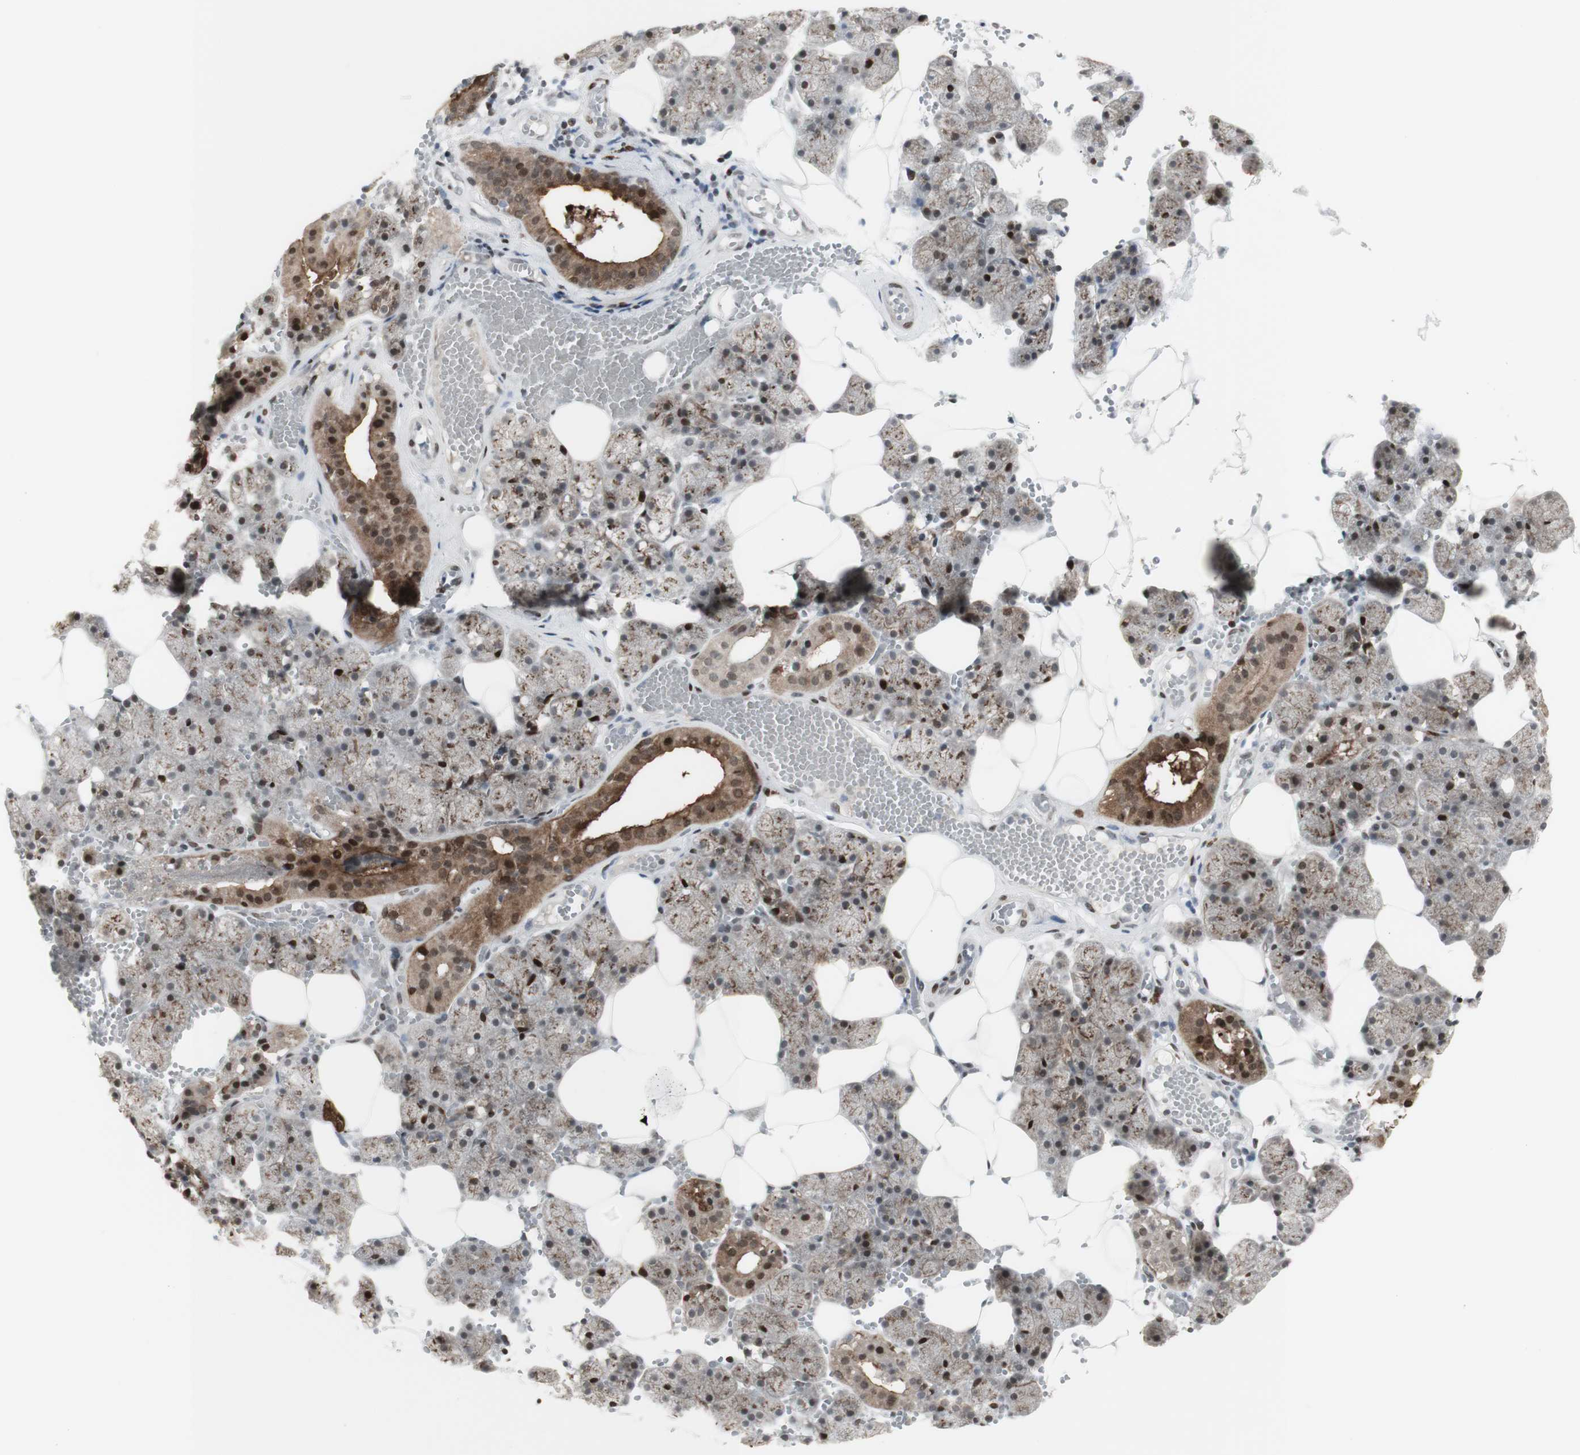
{"staining": {"intensity": "strong", "quantity": ">75%", "location": "cytoplasmic/membranous,nuclear"}, "tissue": "salivary gland", "cell_type": "Glandular cells", "image_type": "normal", "snomed": [{"axis": "morphology", "description": "Normal tissue, NOS"}, {"axis": "topography", "description": "Salivary gland"}], "caption": "Protein staining of unremarkable salivary gland demonstrates strong cytoplasmic/membranous,nuclear staining in about >75% of glandular cells.", "gene": "C1orf116", "patient": {"sex": "male", "age": 62}}